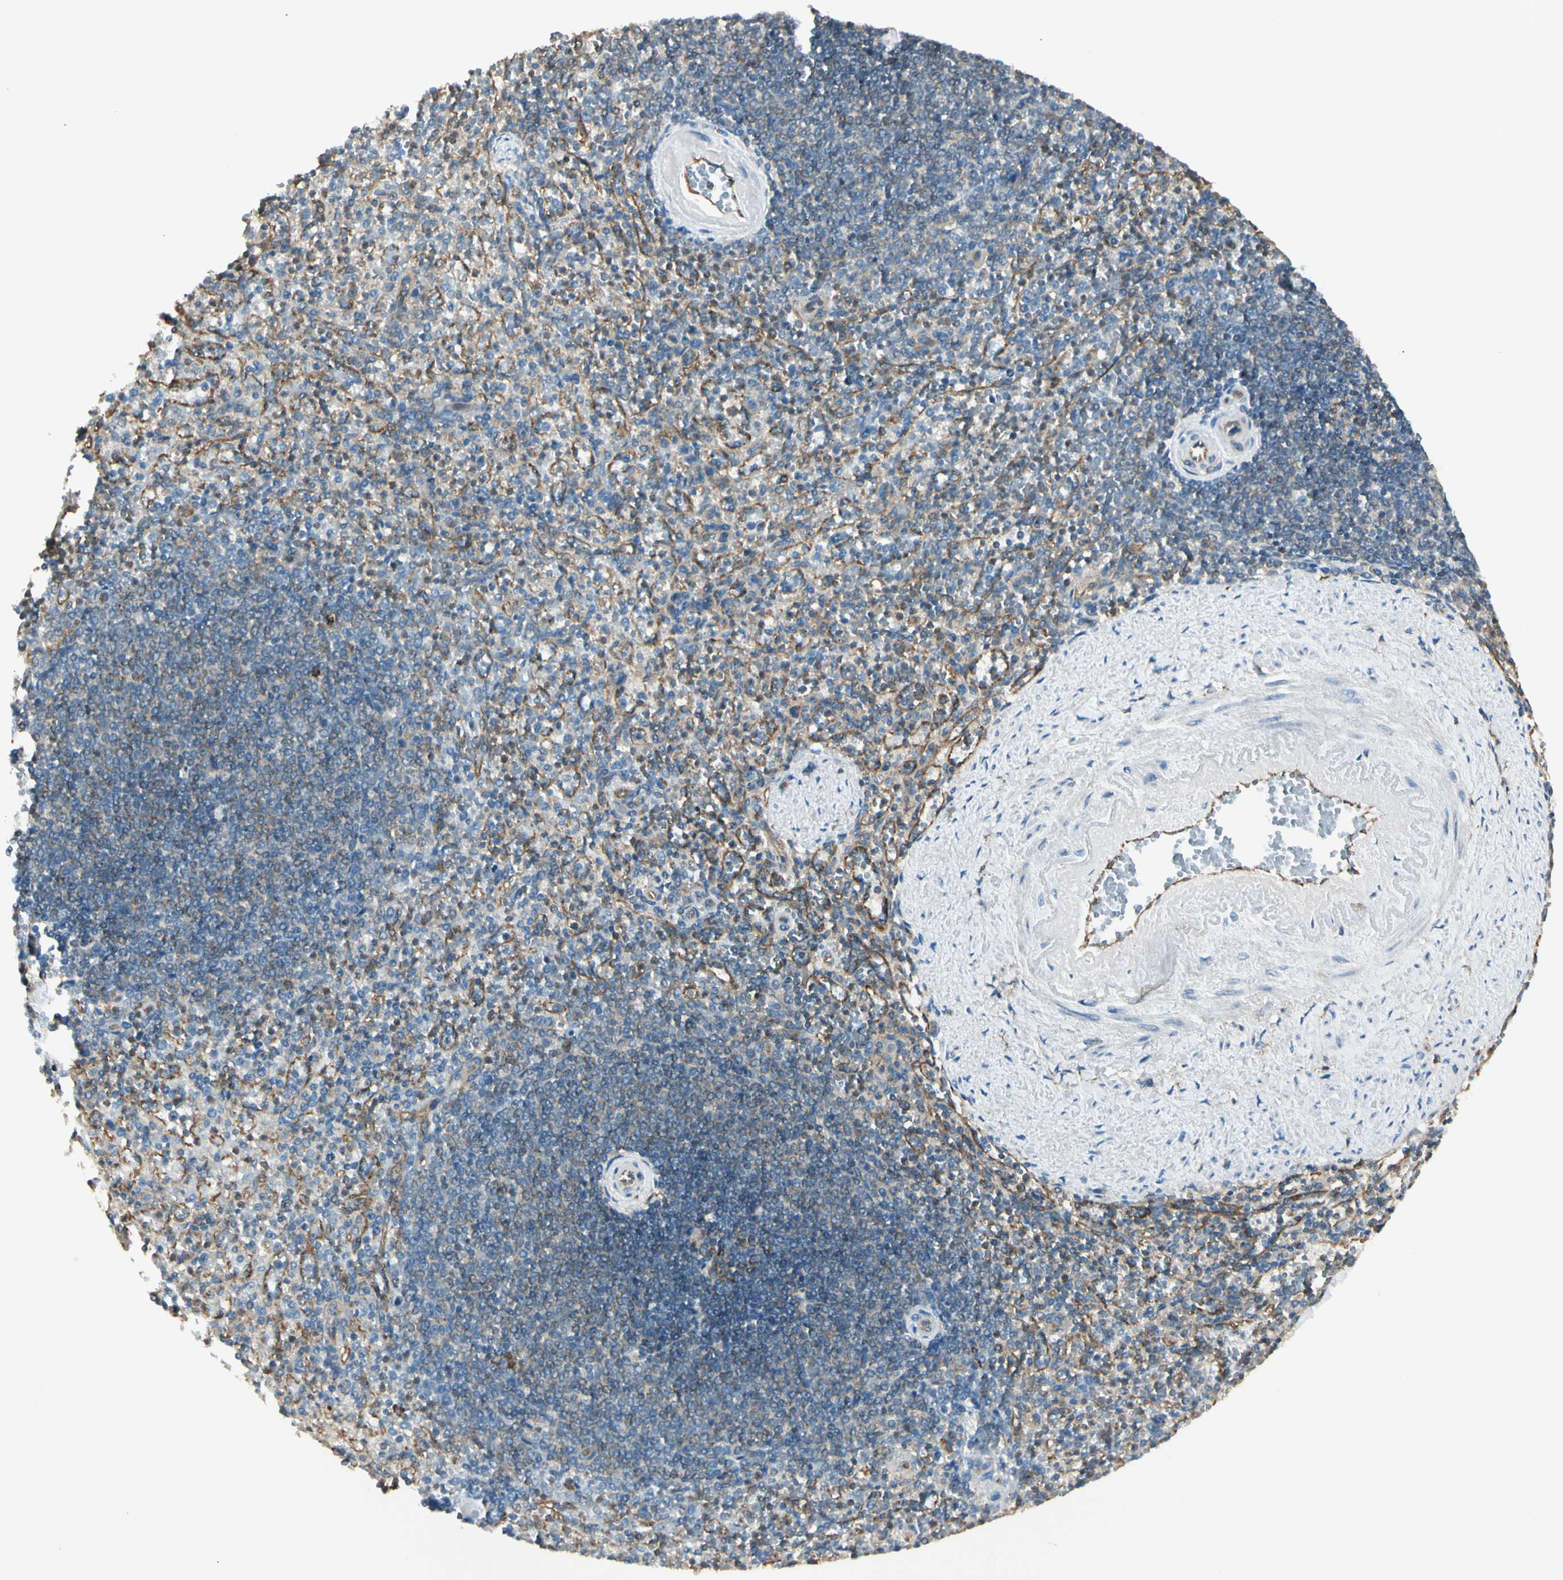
{"staining": {"intensity": "weak", "quantity": ">75%", "location": "cytoplasmic/membranous"}, "tissue": "spleen", "cell_type": "Cells in red pulp", "image_type": "normal", "snomed": [{"axis": "morphology", "description": "Normal tissue, NOS"}, {"axis": "topography", "description": "Spleen"}], "caption": "The photomicrograph reveals a brown stain indicating the presence of a protein in the cytoplasmic/membranous of cells in red pulp in spleen. The staining is performed using DAB (3,3'-diaminobenzidine) brown chromogen to label protein expression. The nuclei are counter-stained blue using hematoxylin.", "gene": "AGFG1", "patient": {"sex": "female", "age": 74}}